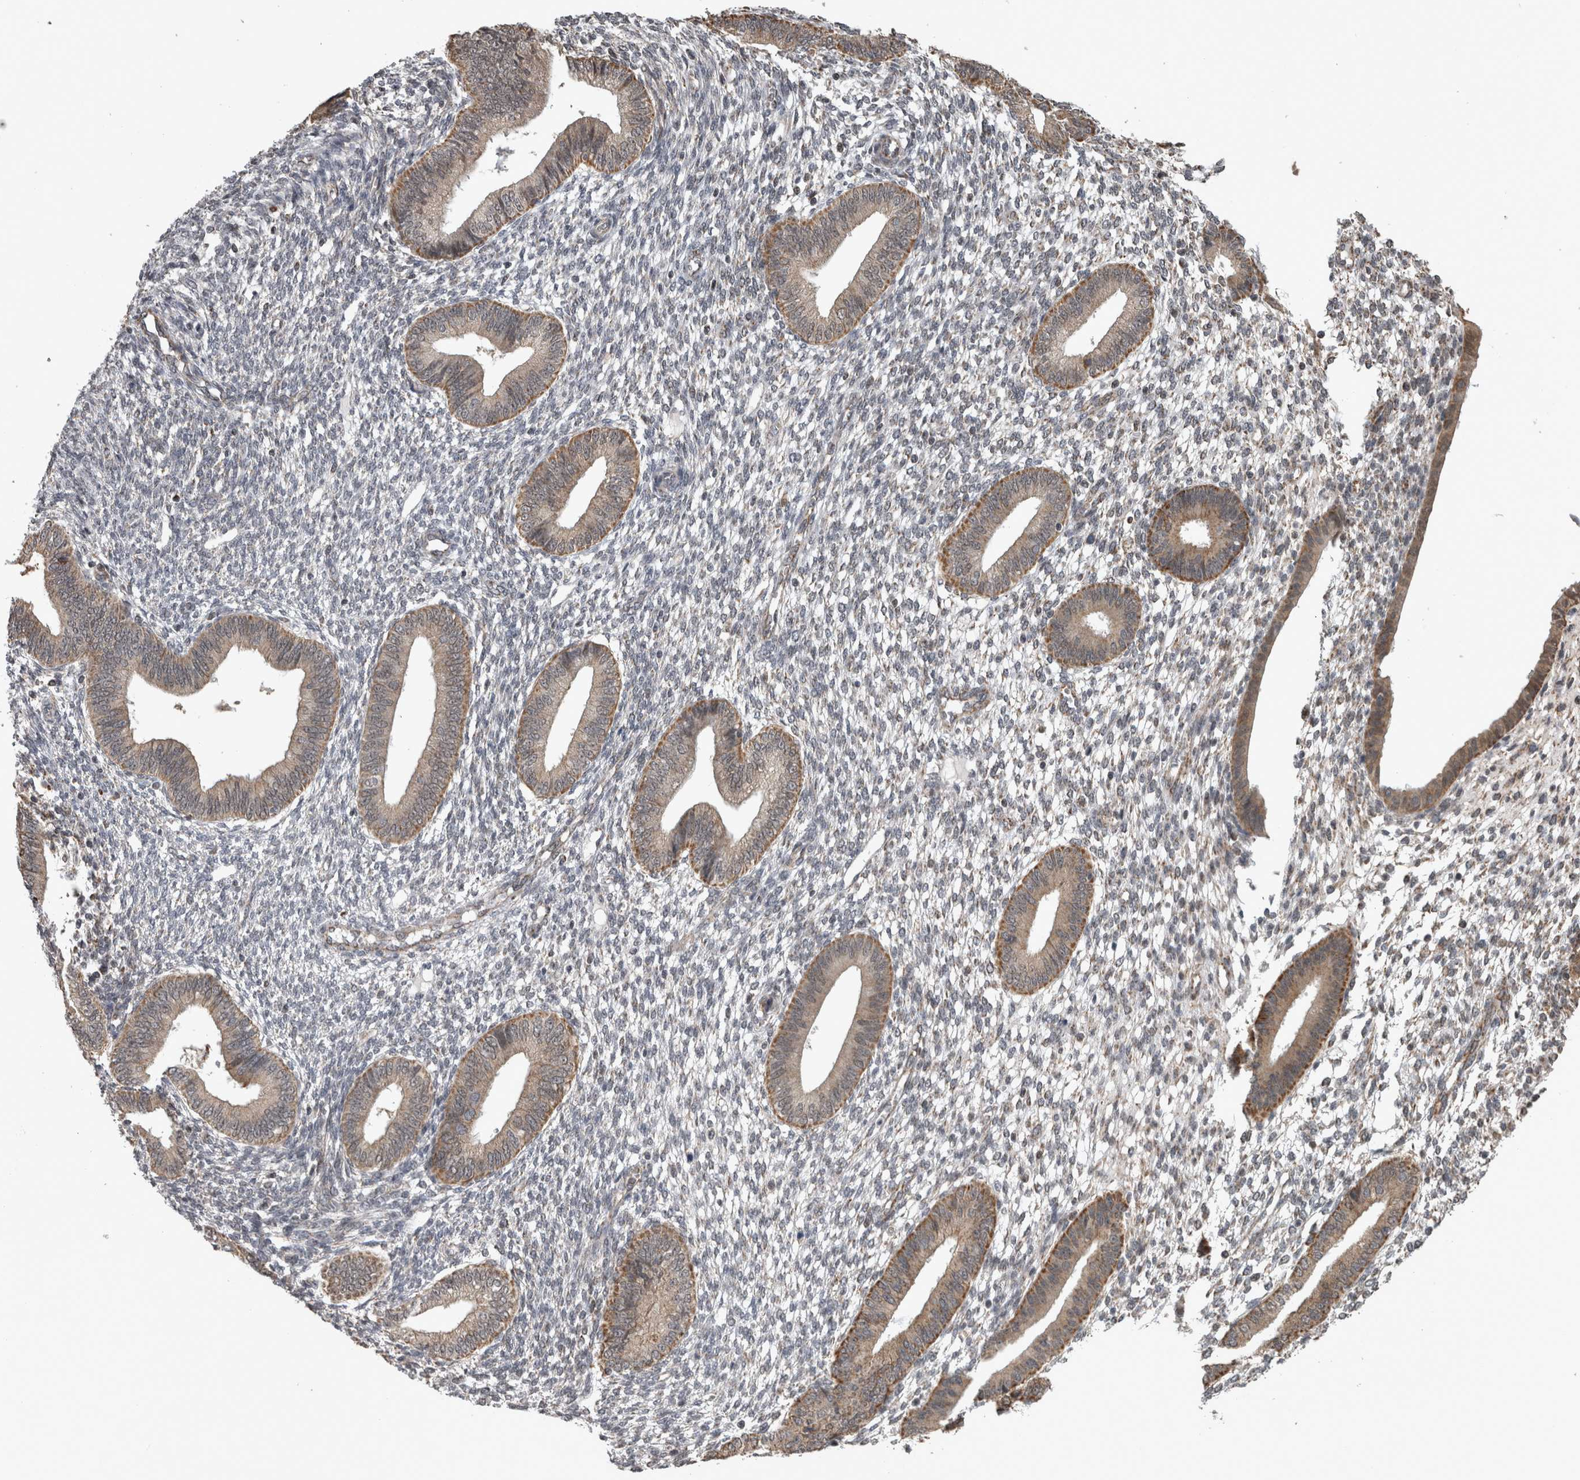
{"staining": {"intensity": "weak", "quantity": "<25%", "location": "cytoplasmic/membranous"}, "tissue": "endometrium", "cell_type": "Cells in endometrial stroma", "image_type": "normal", "snomed": [{"axis": "morphology", "description": "Normal tissue, NOS"}, {"axis": "topography", "description": "Endometrium"}], "caption": "High power microscopy image of an immunohistochemistry histopathology image of normal endometrium, revealing no significant positivity in cells in endometrial stroma. (Immunohistochemistry, brightfield microscopy, high magnification).", "gene": "OR2K2", "patient": {"sex": "female", "age": 46}}